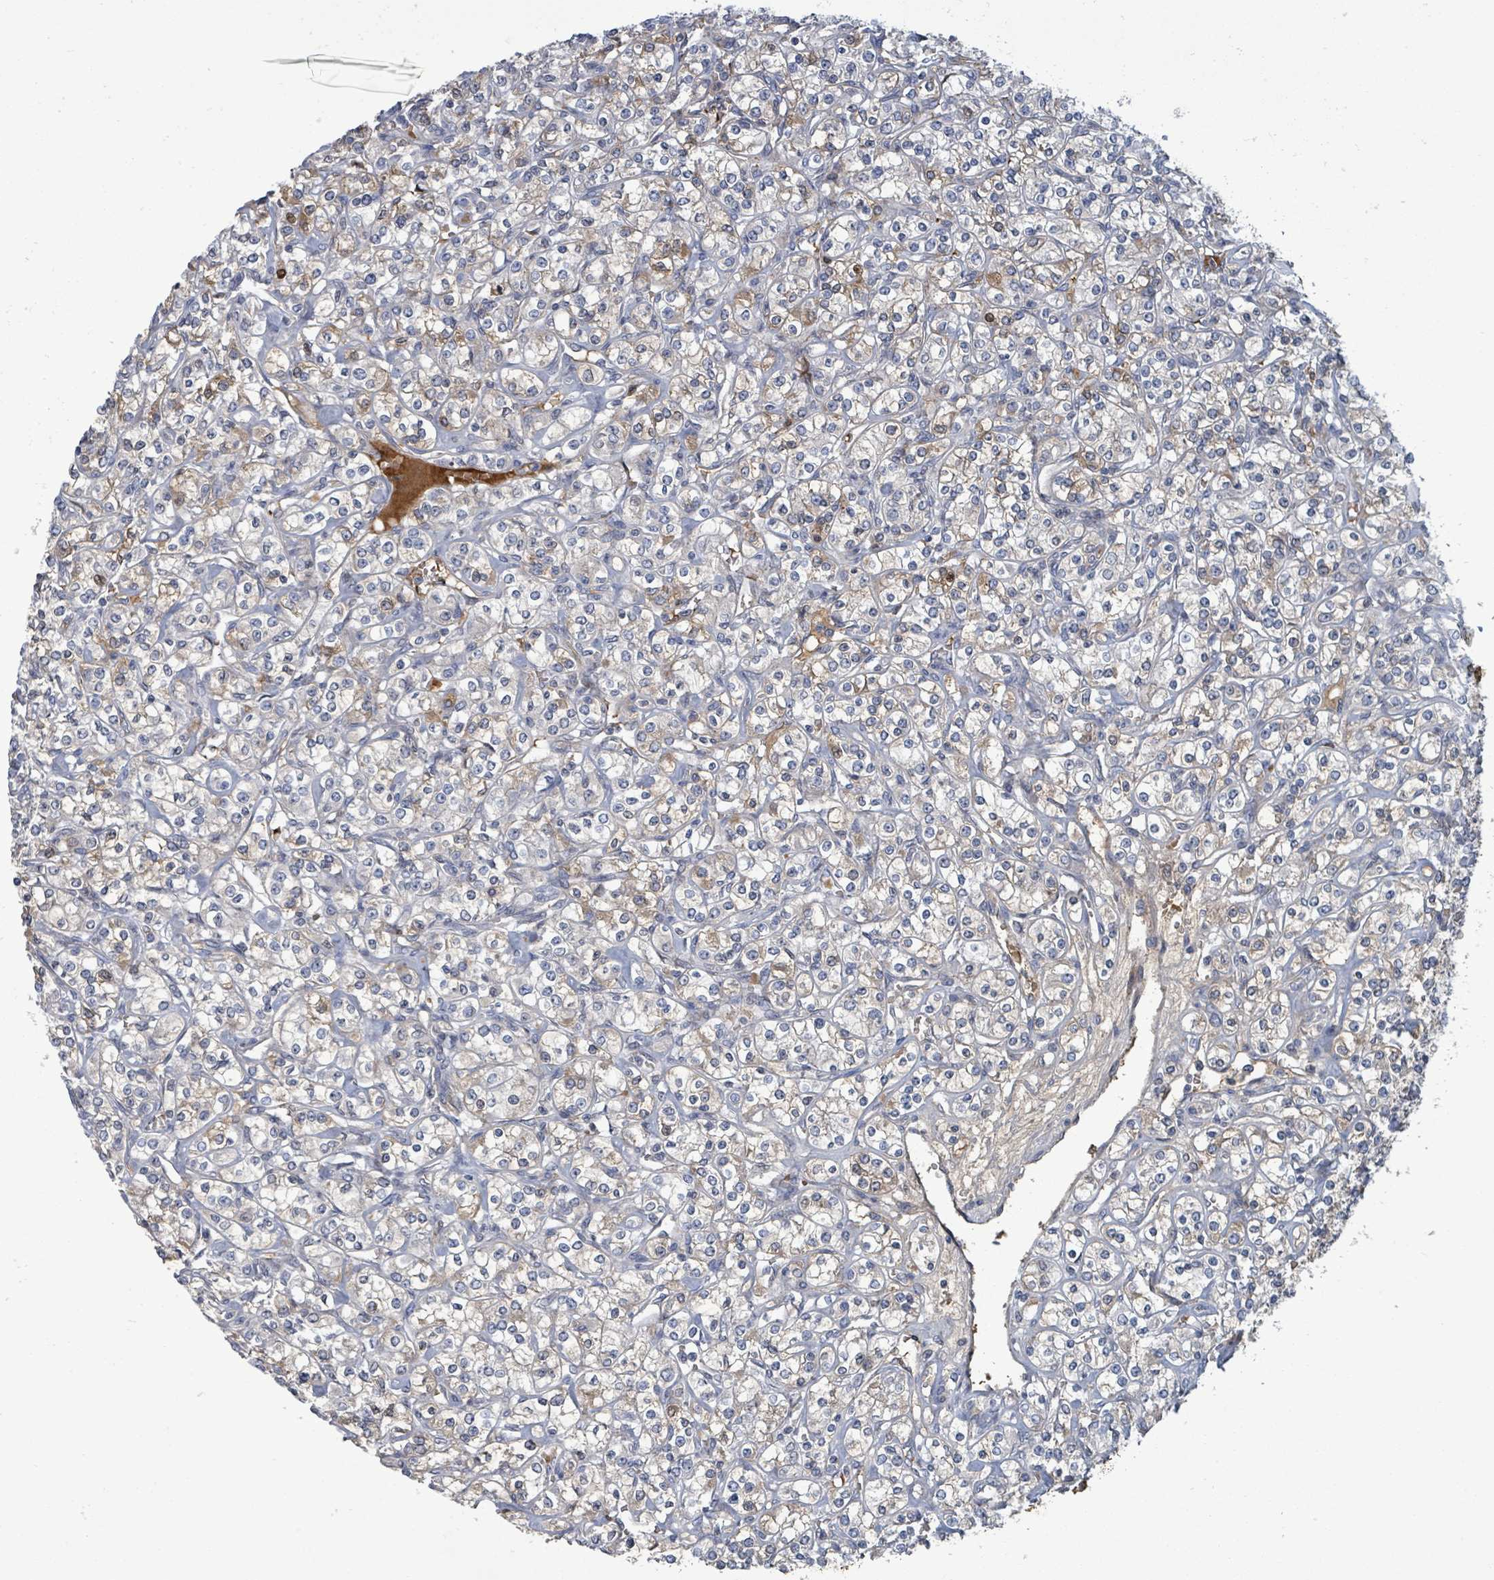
{"staining": {"intensity": "weak", "quantity": "<25%", "location": "cytoplasmic/membranous"}, "tissue": "renal cancer", "cell_type": "Tumor cells", "image_type": "cancer", "snomed": [{"axis": "morphology", "description": "Adenocarcinoma, NOS"}, {"axis": "topography", "description": "Kidney"}], "caption": "Immunohistochemistry (IHC) photomicrograph of neoplastic tissue: human renal adenocarcinoma stained with DAB demonstrates no significant protein positivity in tumor cells. (Stains: DAB IHC with hematoxylin counter stain, Microscopy: brightfield microscopy at high magnification).", "gene": "GRM8", "patient": {"sex": "male", "age": 77}}